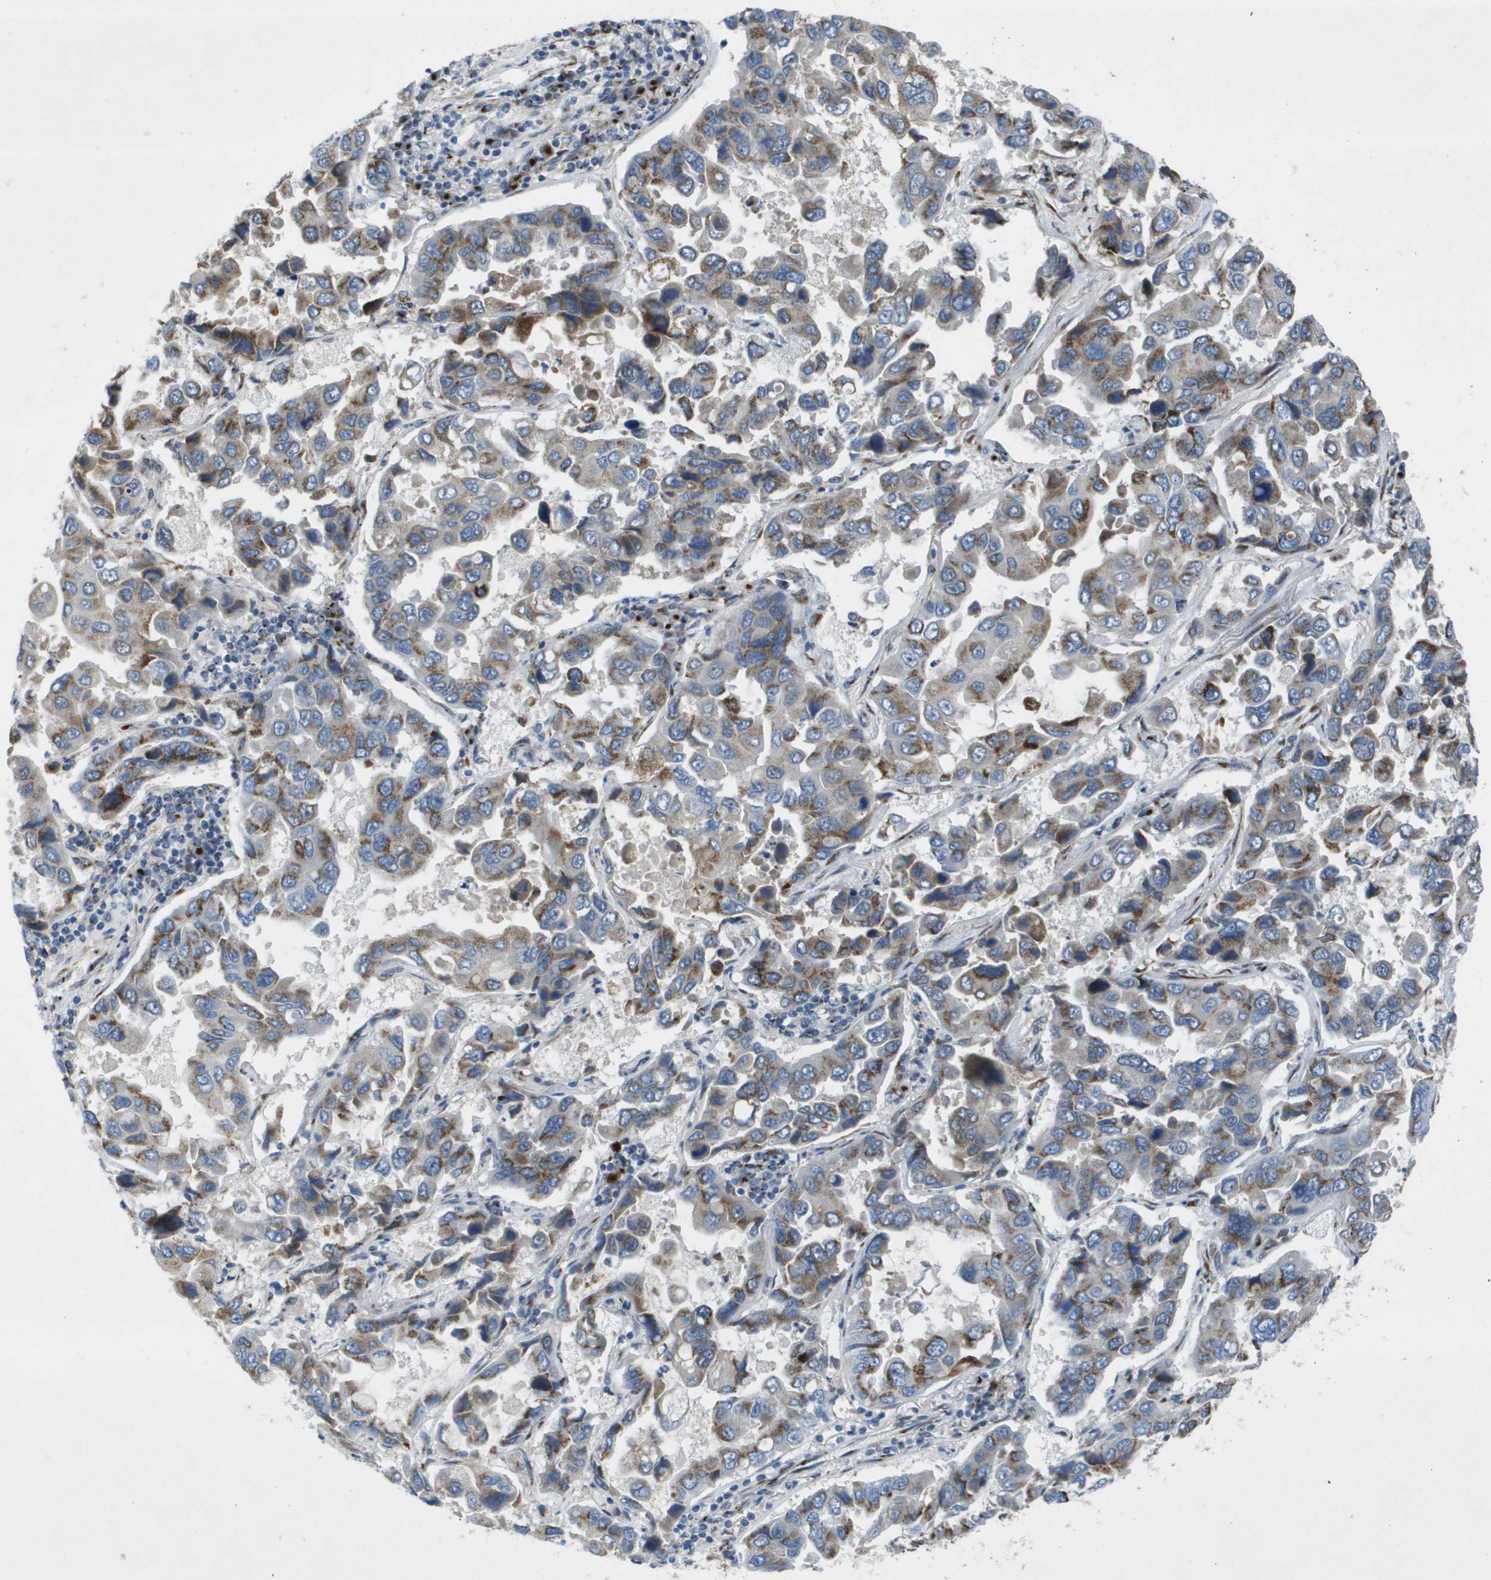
{"staining": {"intensity": "moderate", "quantity": ">75%", "location": "cytoplasmic/membranous"}, "tissue": "lung cancer", "cell_type": "Tumor cells", "image_type": "cancer", "snomed": [{"axis": "morphology", "description": "Adenocarcinoma, NOS"}, {"axis": "topography", "description": "Lung"}], "caption": "Protein staining shows moderate cytoplasmic/membranous positivity in about >75% of tumor cells in lung adenocarcinoma.", "gene": "QSOX2", "patient": {"sex": "male", "age": 64}}